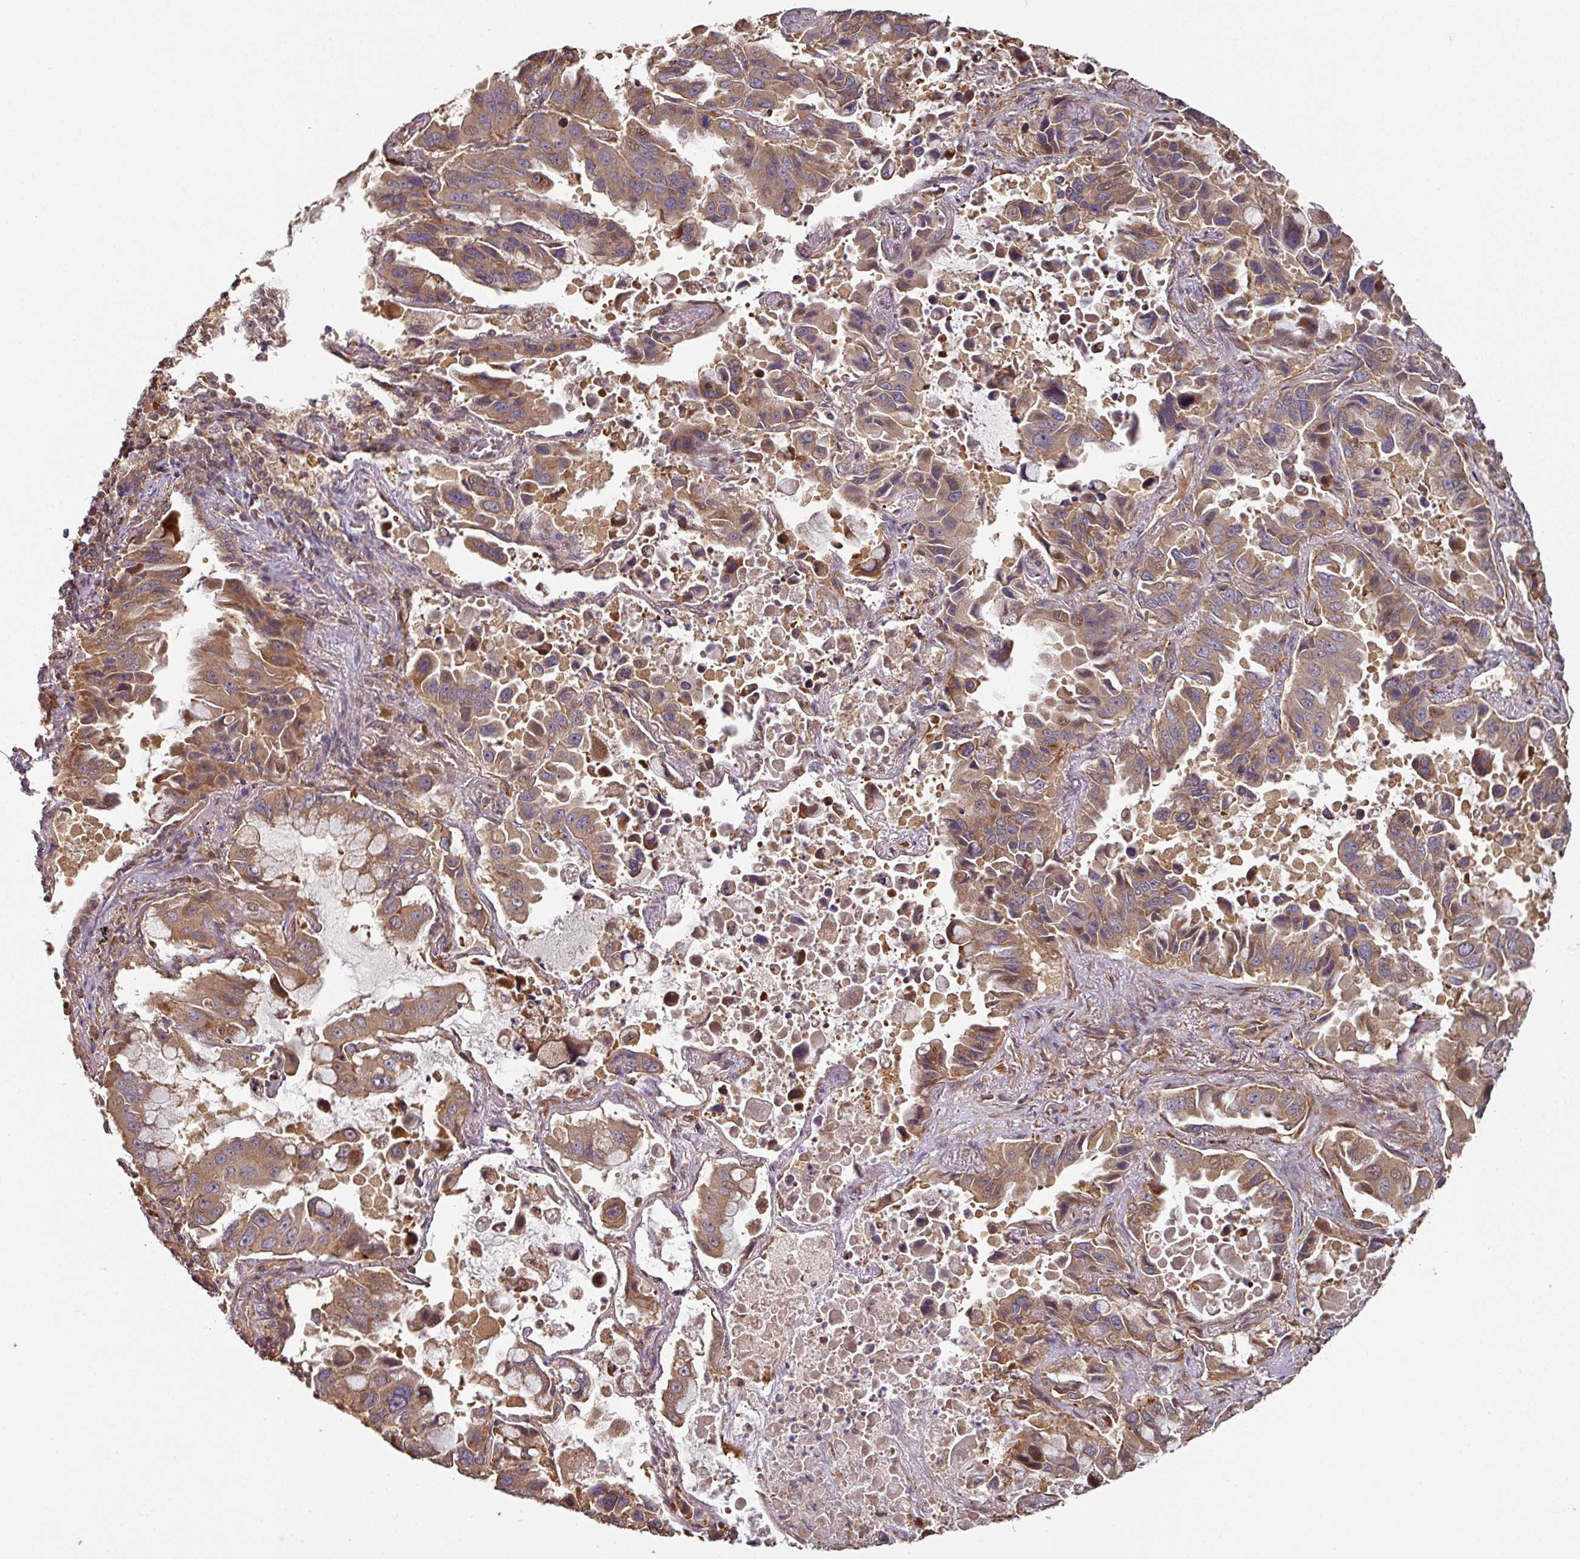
{"staining": {"intensity": "moderate", "quantity": ">75%", "location": "cytoplasmic/membranous"}, "tissue": "lung cancer", "cell_type": "Tumor cells", "image_type": "cancer", "snomed": [{"axis": "morphology", "description": "Adenocarcinoma, NOS"}, {"axis": "topography", "description": "Lung"}], "caption": "Approximately >75% of tumor cells in human adenocarcinoma (lung) display moderate cytoplasmic/membranous protein expression as visualized by brown immunohistochemical staining.", "gene": "SIK1", "patient": {"sex": "male", "age": 64}}